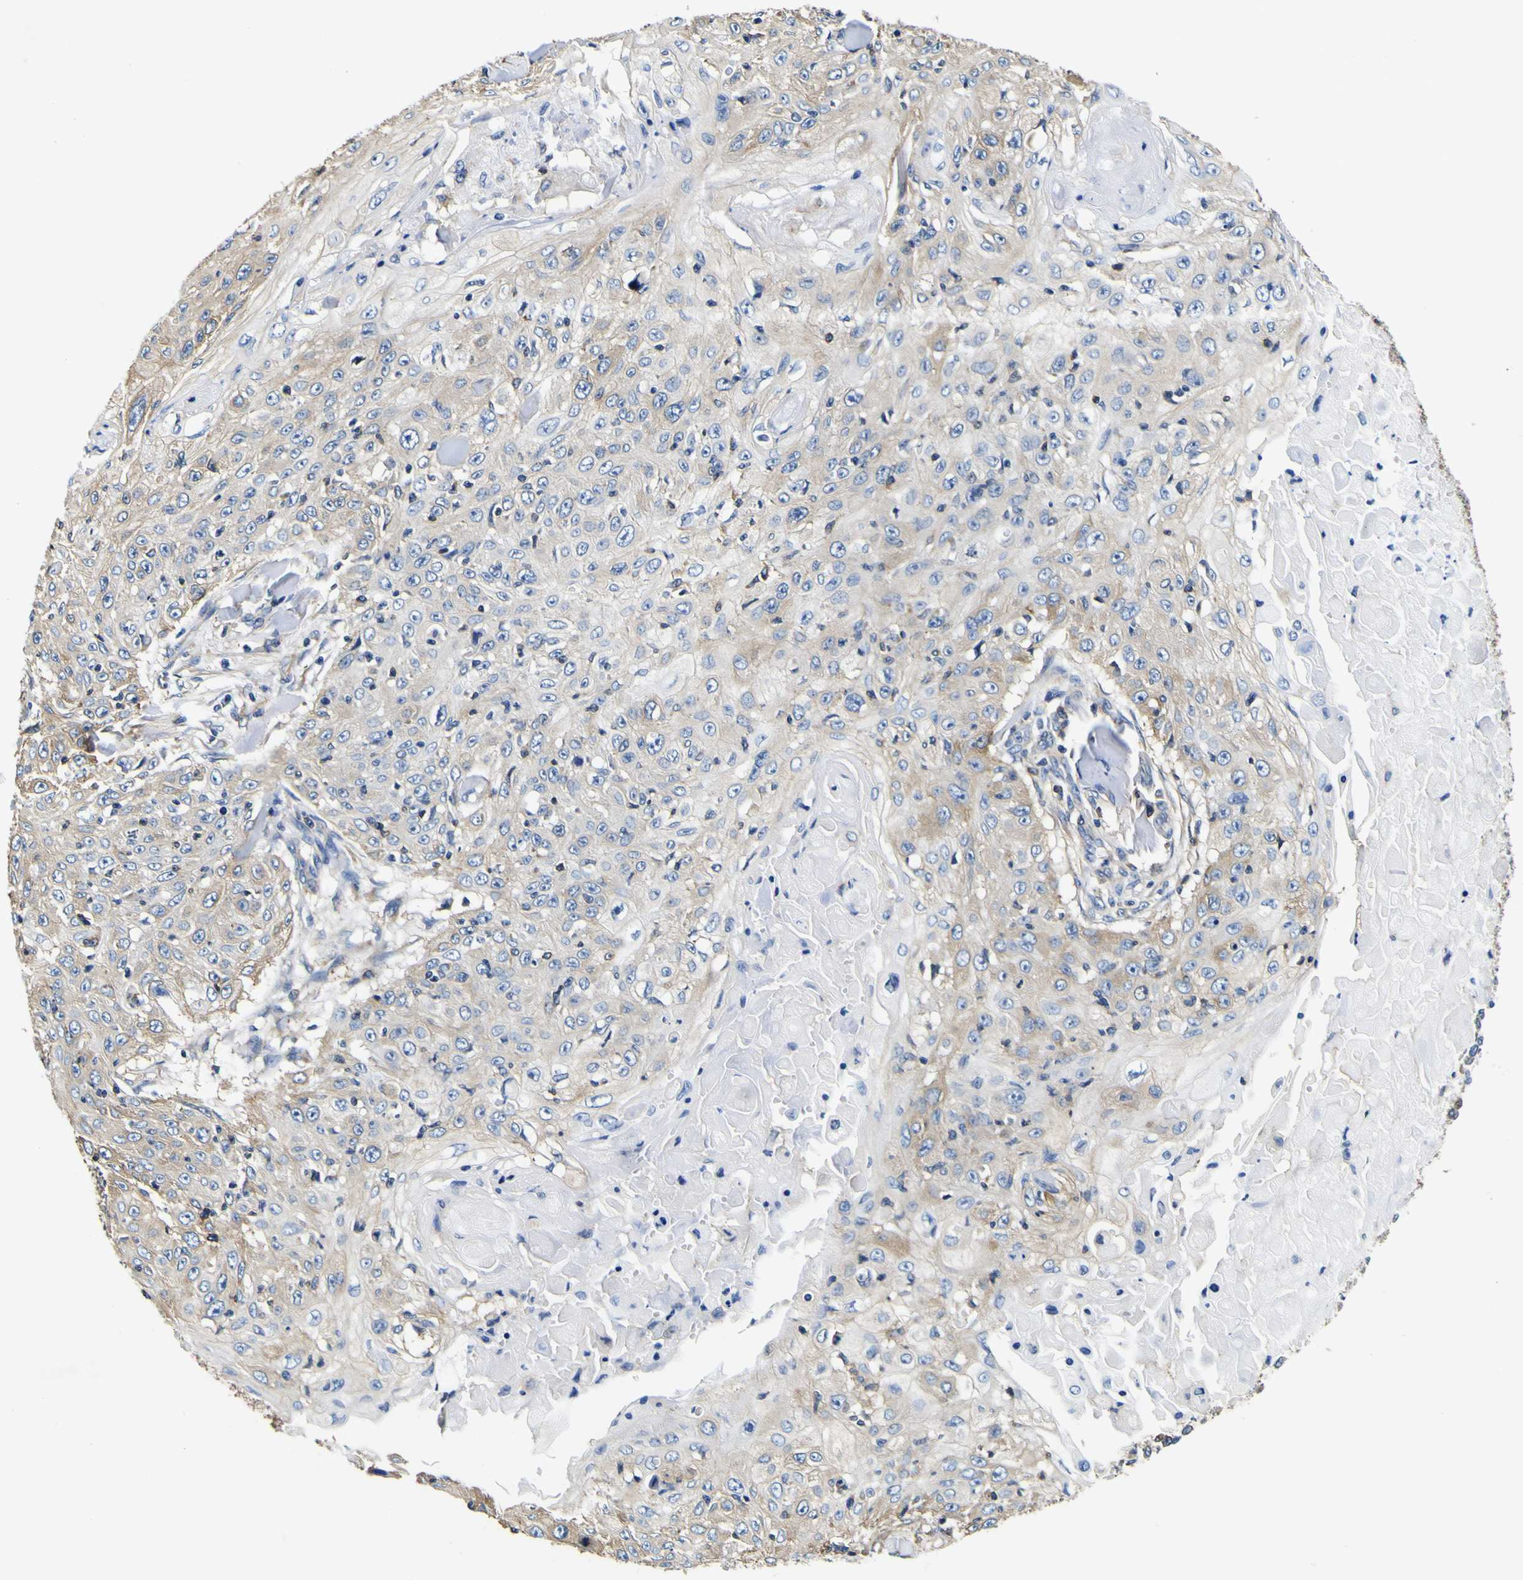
{"staining": {"intensity": "weak", "quantity": ">75%", "location": "cytoplasmic/membranous"}, "tissue": "skin cancer", "cell_type": "Tumor cells", "image_type": "cancer", "snomed": [{"axis": "morphology", "description": "Squamous cell carcinoma, NOS"}, {"axis": "topography", "description": "Skin"}], "caption": "IHC image of human skin squamous cell carcinoma stained for a protein (brown), which demonstrates low levels of weak cytoplasmic/membranous expression in approximately >75% of tumor cells.", "gene": "TUBA1B", "patient": {"sex": "male", "age": 86}}